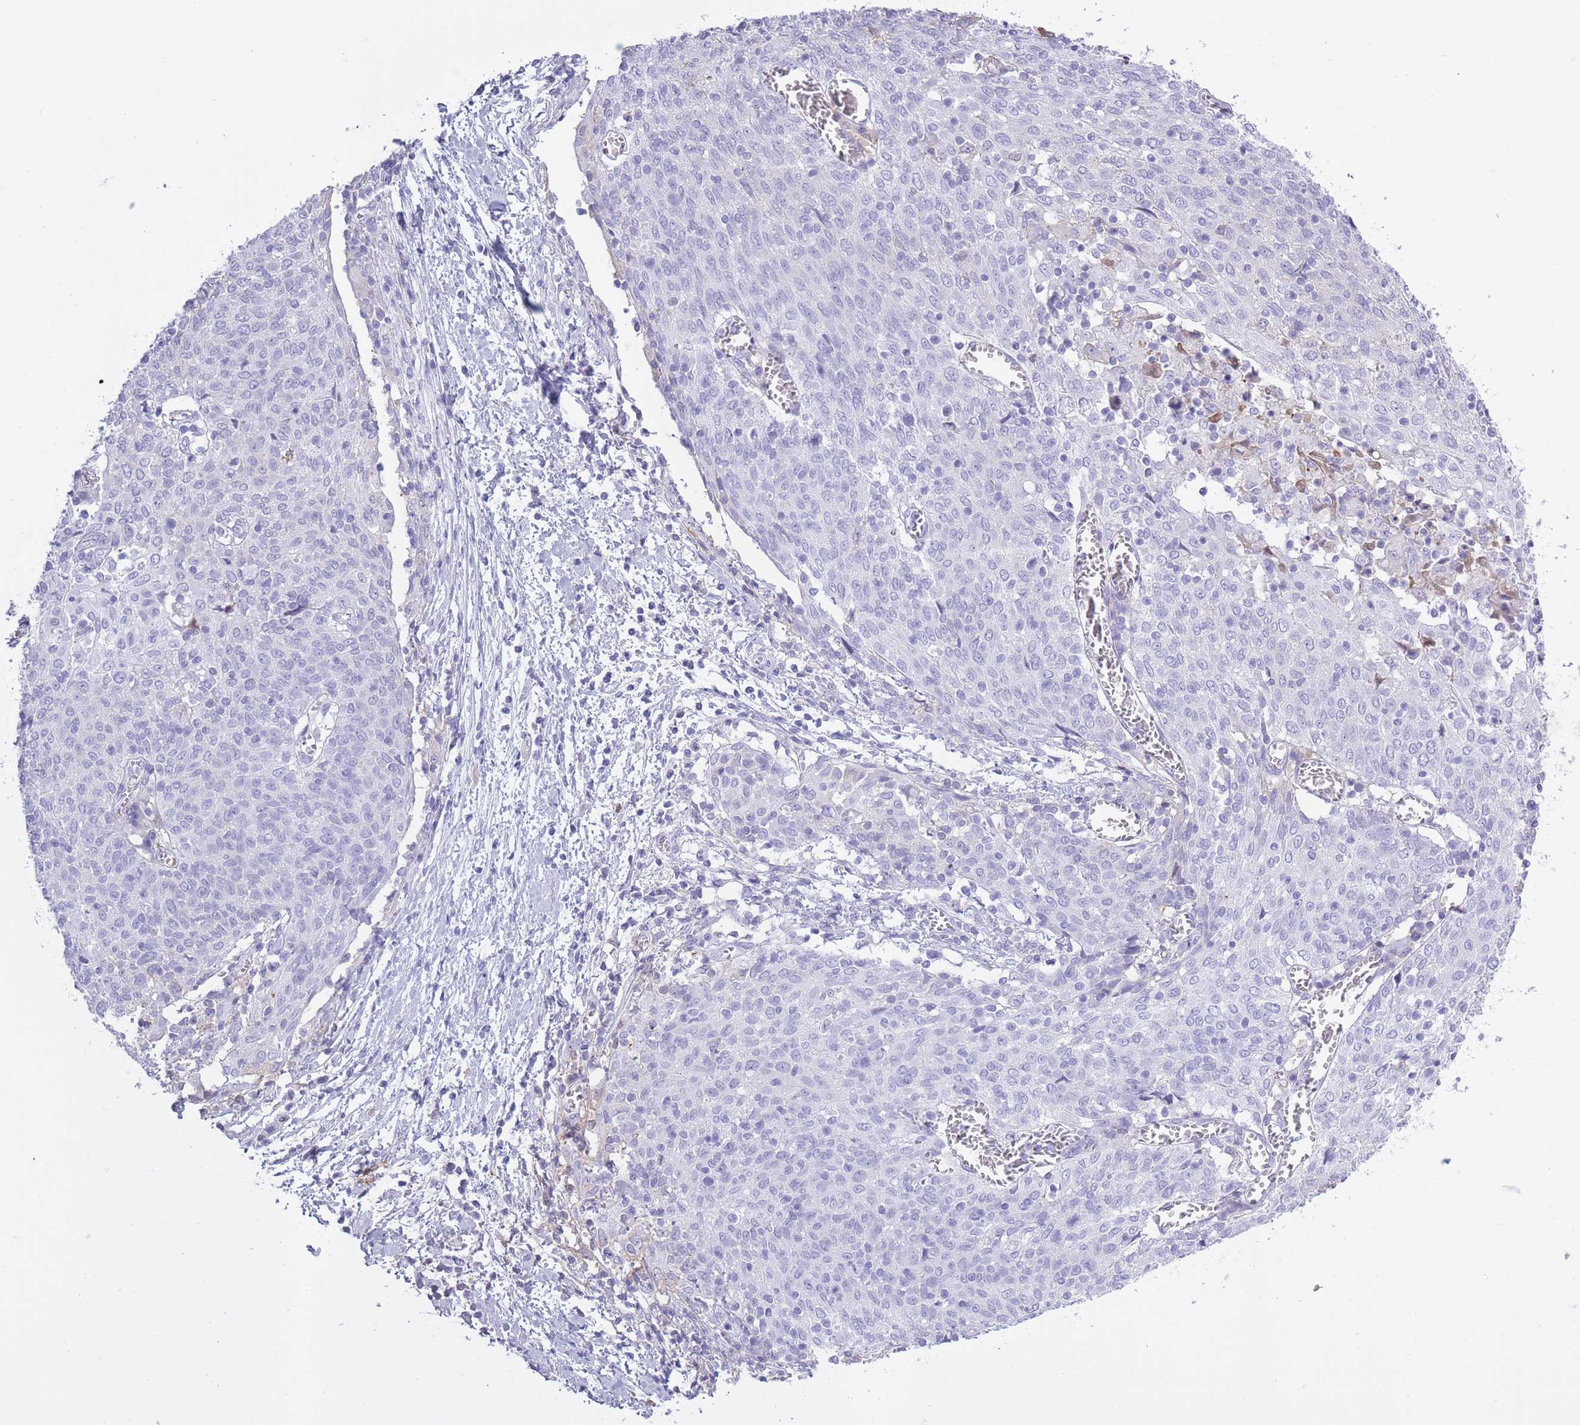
{"staining": {"intensity": "negative", "quantity": "none", "location": "none"}, "tissue": "cervical cancer", "cell_type": "Tumor cells", "image_type": "cancer", "snomed": [{"axis": "morphology", "description": "Squamous cell carcinoma, NOS"}, {"axis": "topography", "description": "Cervix"}], "caption": "A micrograph of human cervical cancer (squamous cell carcinoma) is negative for staining in tumor cells. Nuclei are stained in blue.", "gene": "AP3S2", "patient": {"sex": "female", "age": 52}}